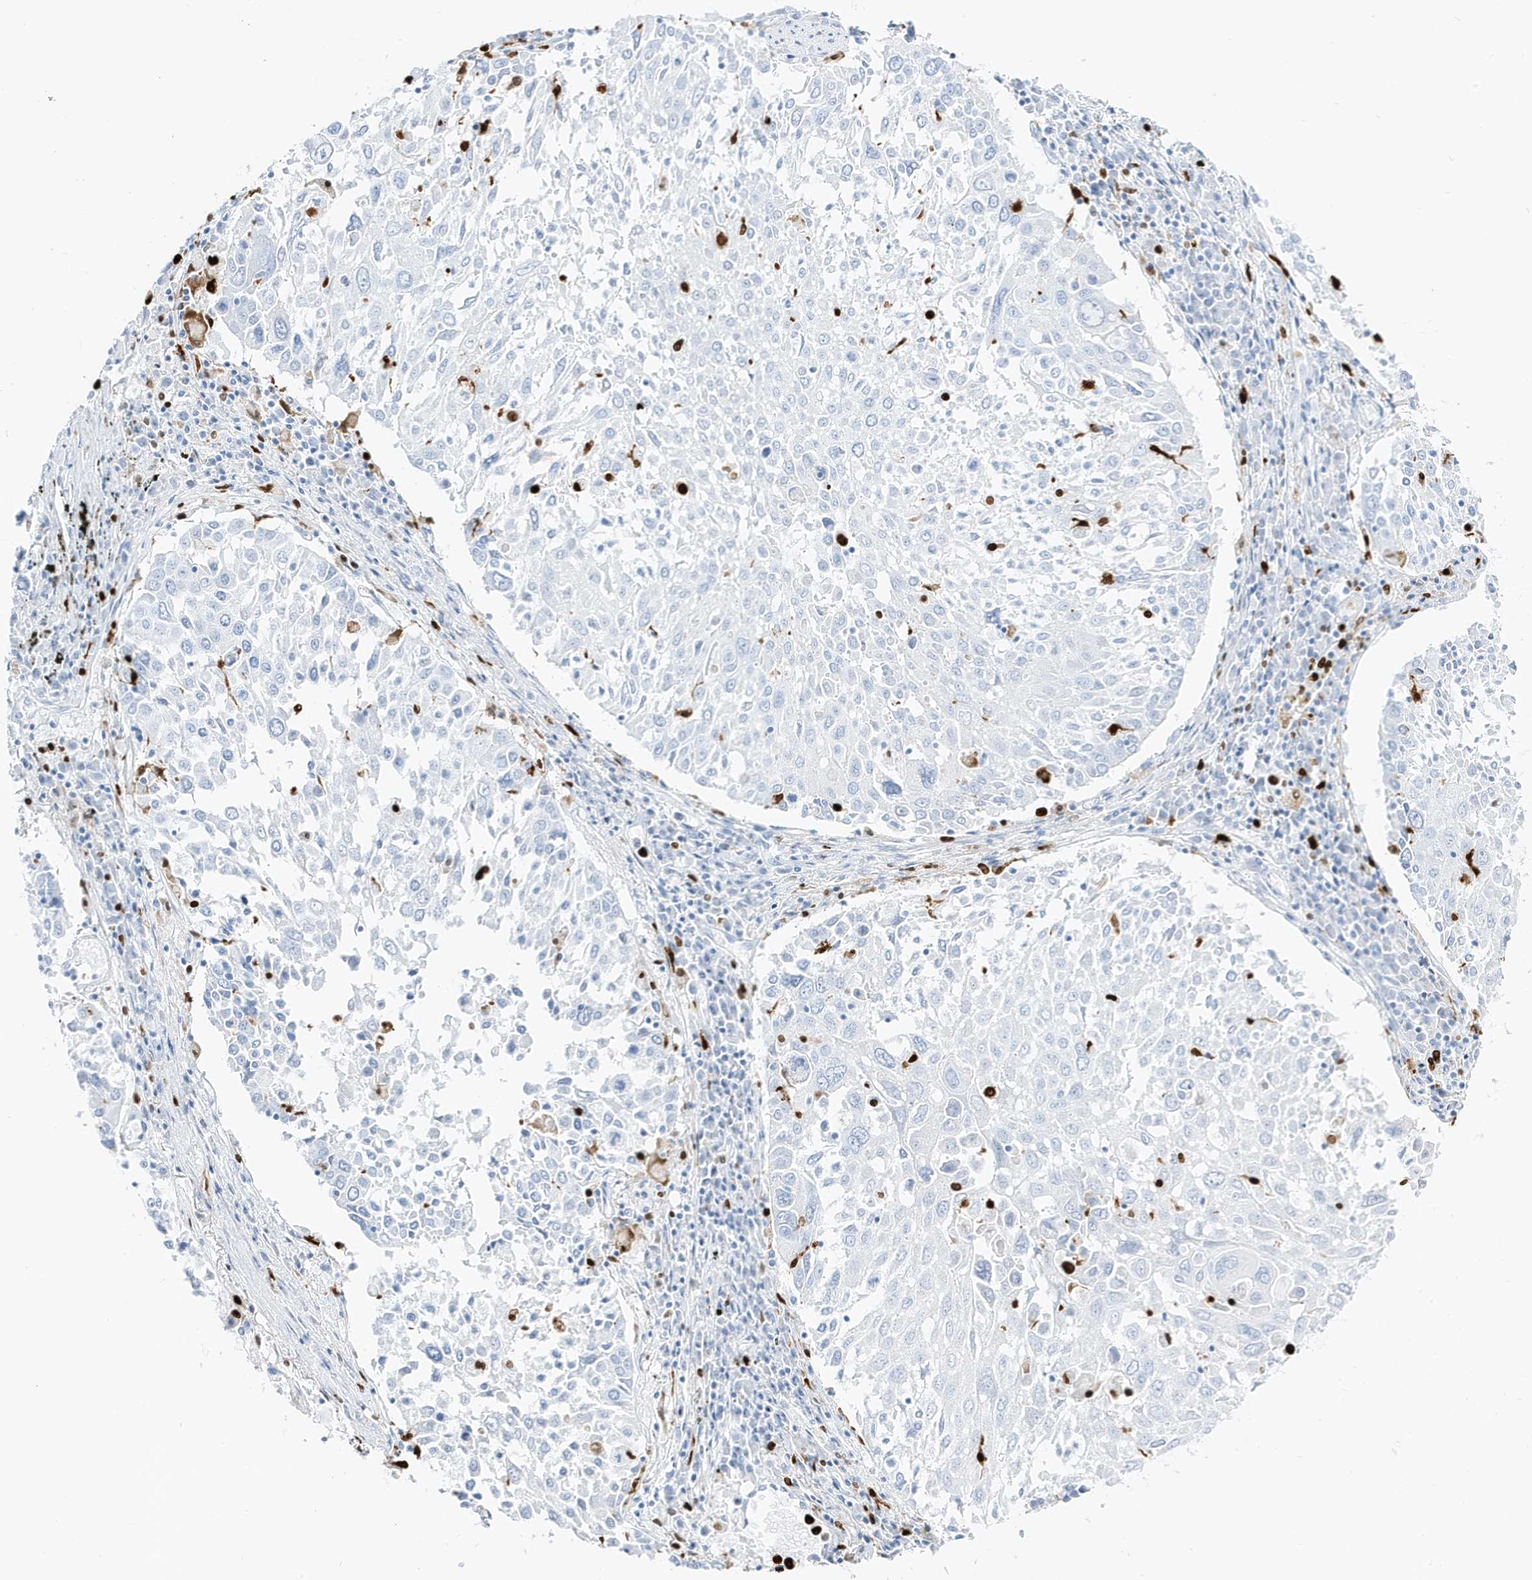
{"staining": {"intensity": "negative", "quantity": "none", "location": "none"}, "tissue": "lung cancer", "cell_type": "Tumor cells", "image_type": "cancer", "snomed": [{"axis": "morphology", "description": "Squamous cell carcinoma, NOS"}, {"axis": "topography", "description": "Lung"}], "caption": "Tumor cells are negative for protein expression in human lung cancer (squamous cell carcinoma).", "gene": "MNDA", "patient": {"sex": "male", "age": 65}}